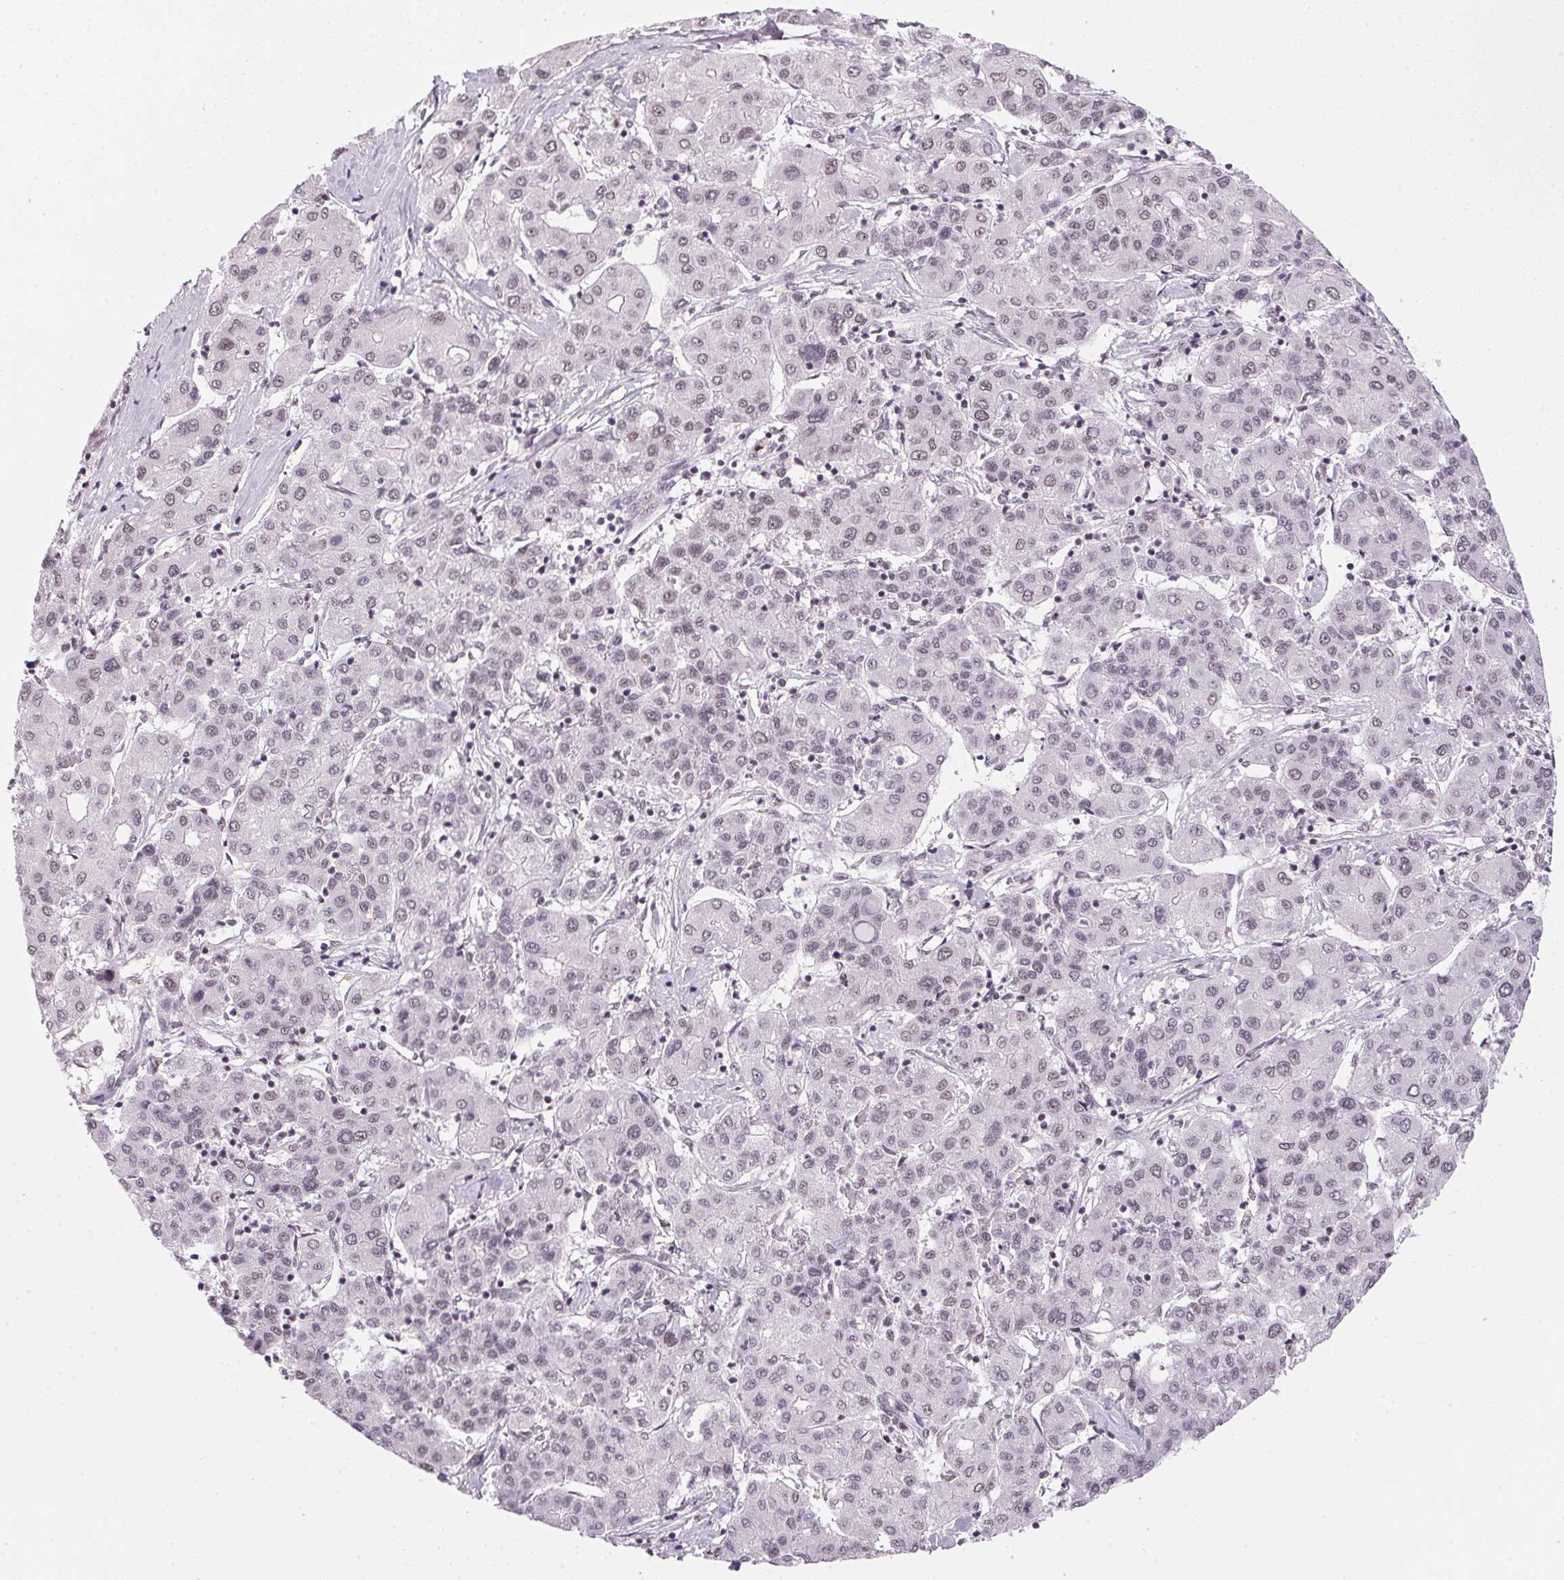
{"staining": {"intensity": "weak", "quantity": "<25%", "location": "nuclear"}, "tissue": "liver cancer", "cell_type": "Tumor cells", "image_type": "cancer", "snomed": [{"axis": "morphology", "description": "Carcinoma, Hepatocellular, NOS"}, {"axis": "topography", "description": "Liver"}], "caption": "A photomicrograph of liver cancer stained for a protein reveals no brown staining in tumor cells.", "gene": "SRSF7", "patient": {"sex": "male", "age": 65}}